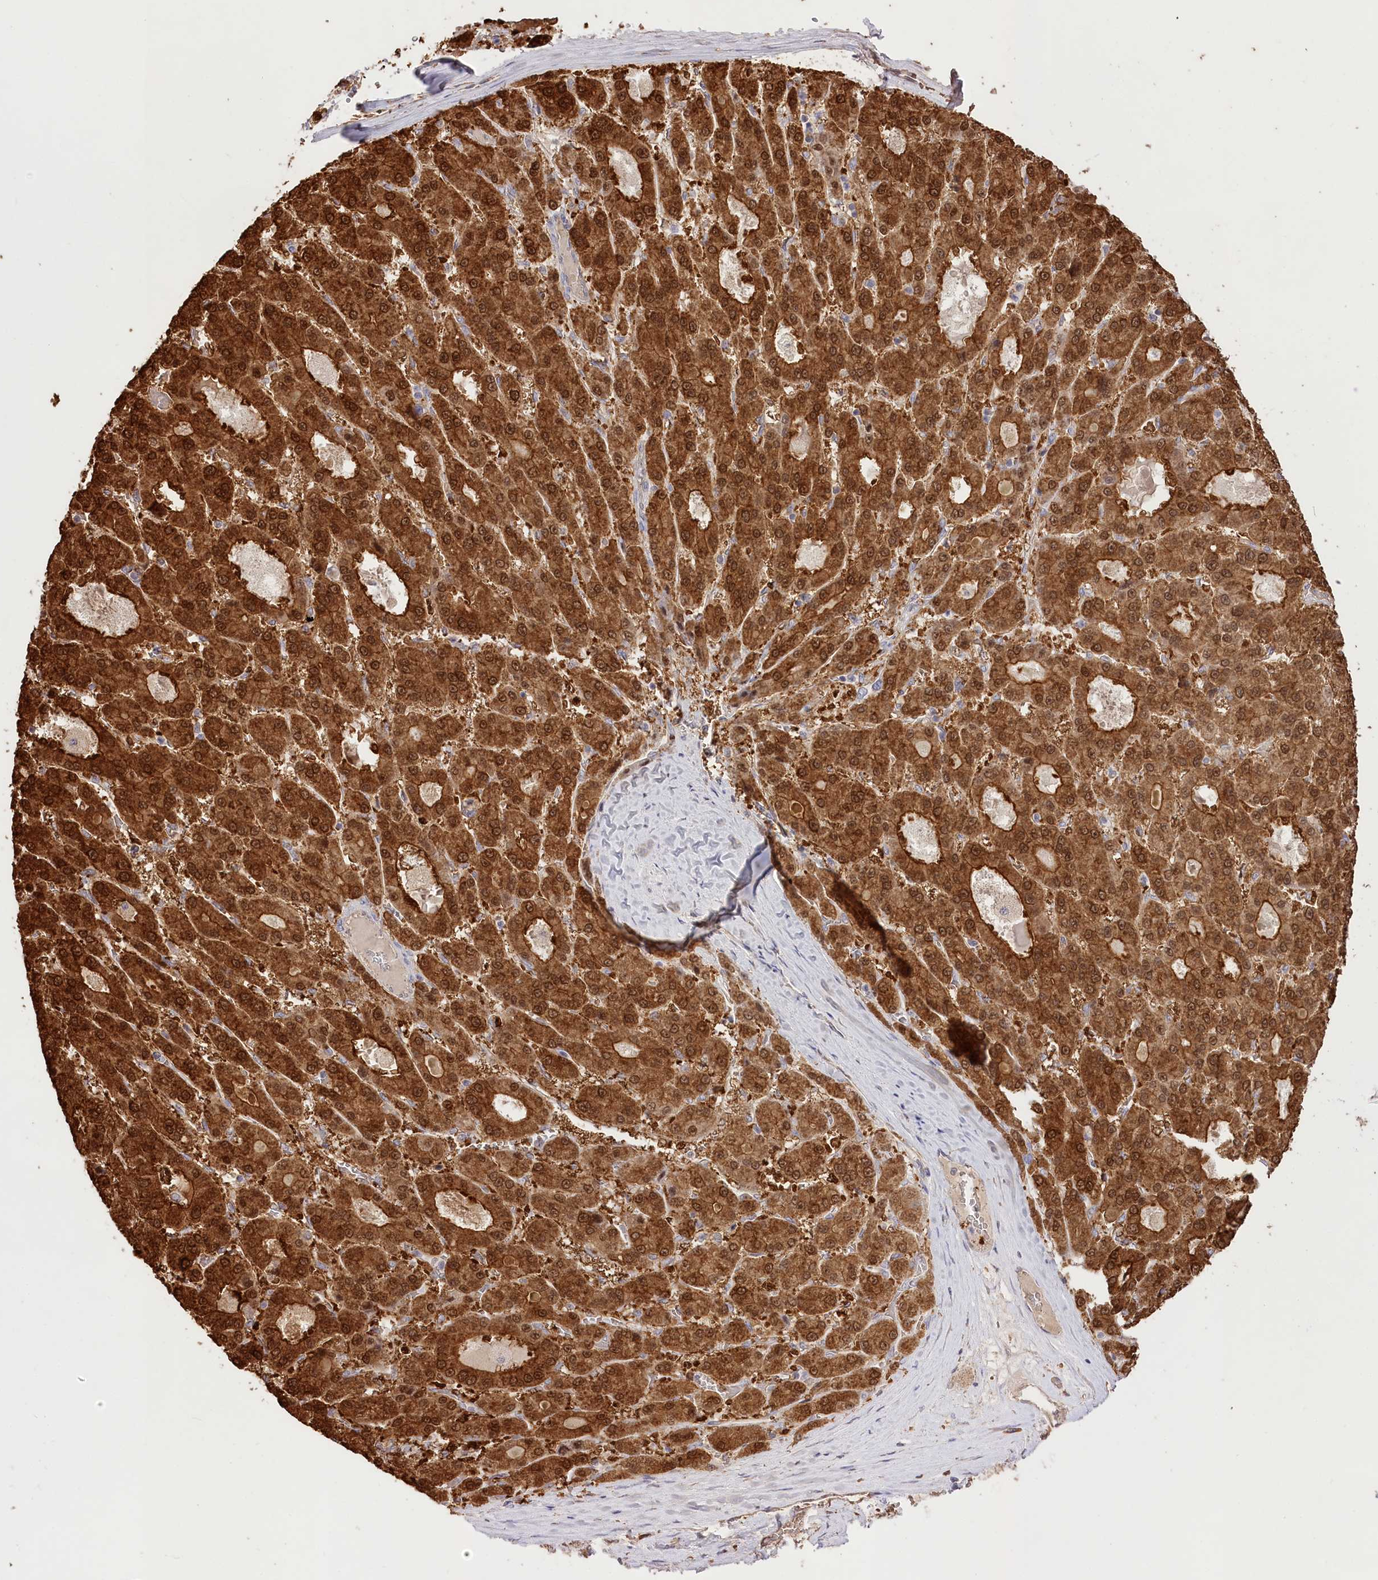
{"staining": {"intensity": "strong", "quantity": ">75%", "location": "cytoplasmic/membranous,nuclear"}, "tissue": "liver cancer", "cell_type": "Tumor cells", "image_type": "cancer", "snomed": [{"axis": "morphology", "description": "Carcinoma, Hepatocellular, NOS"}, {"axis": "topography", "description": "Liver"}], "caption": "Immunohistochemical staining of liver cancer (hepatocellular carcinoma) displays high levels of strong cytoplasmic/membranous and nuclear staining in approximately >75% of tumor cells.", "gene": "R3HDM2", "patient": {"sex": "male", "age": 70}}